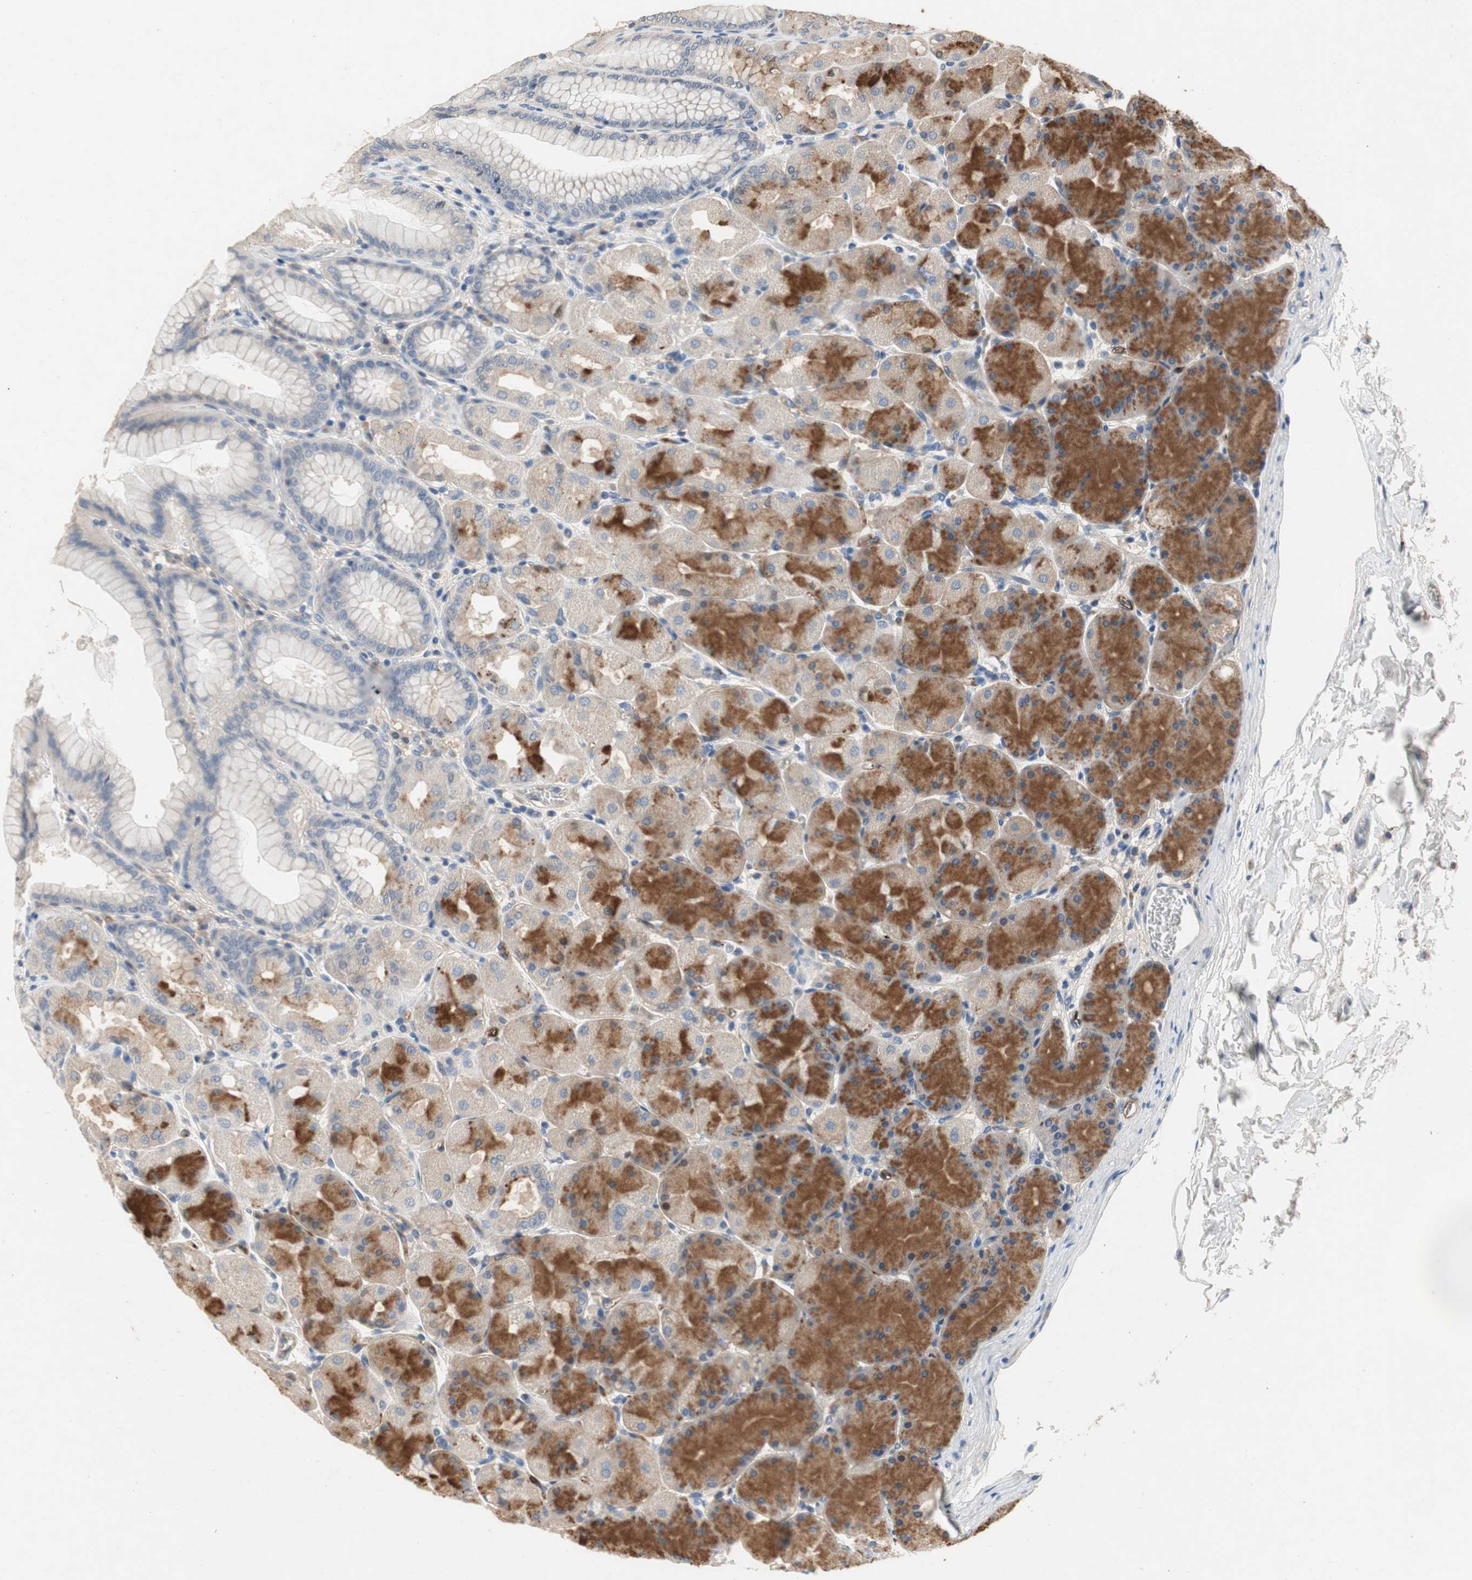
{"staining": {"intensity": "moderate", "quantity": "<25%", "location": "cytoplasmic/membranous"}, "tissue": "stomach", "cell_type": "Glandular cells", "image_type": "normal", "snomed": [{"axis": "morphology", "description": "Normal tissue, NOS"}, {"axis": "topography", "description": "Stomach, upper"}], "caption": "Stomach stained with immunohistochemistry (IHC) exhibits moderate cytoplasmic/membranous positivity in approximately <25% of glandular cells.", "gene": "ALPL", "patient": {"sex": "female", "age": 56}}